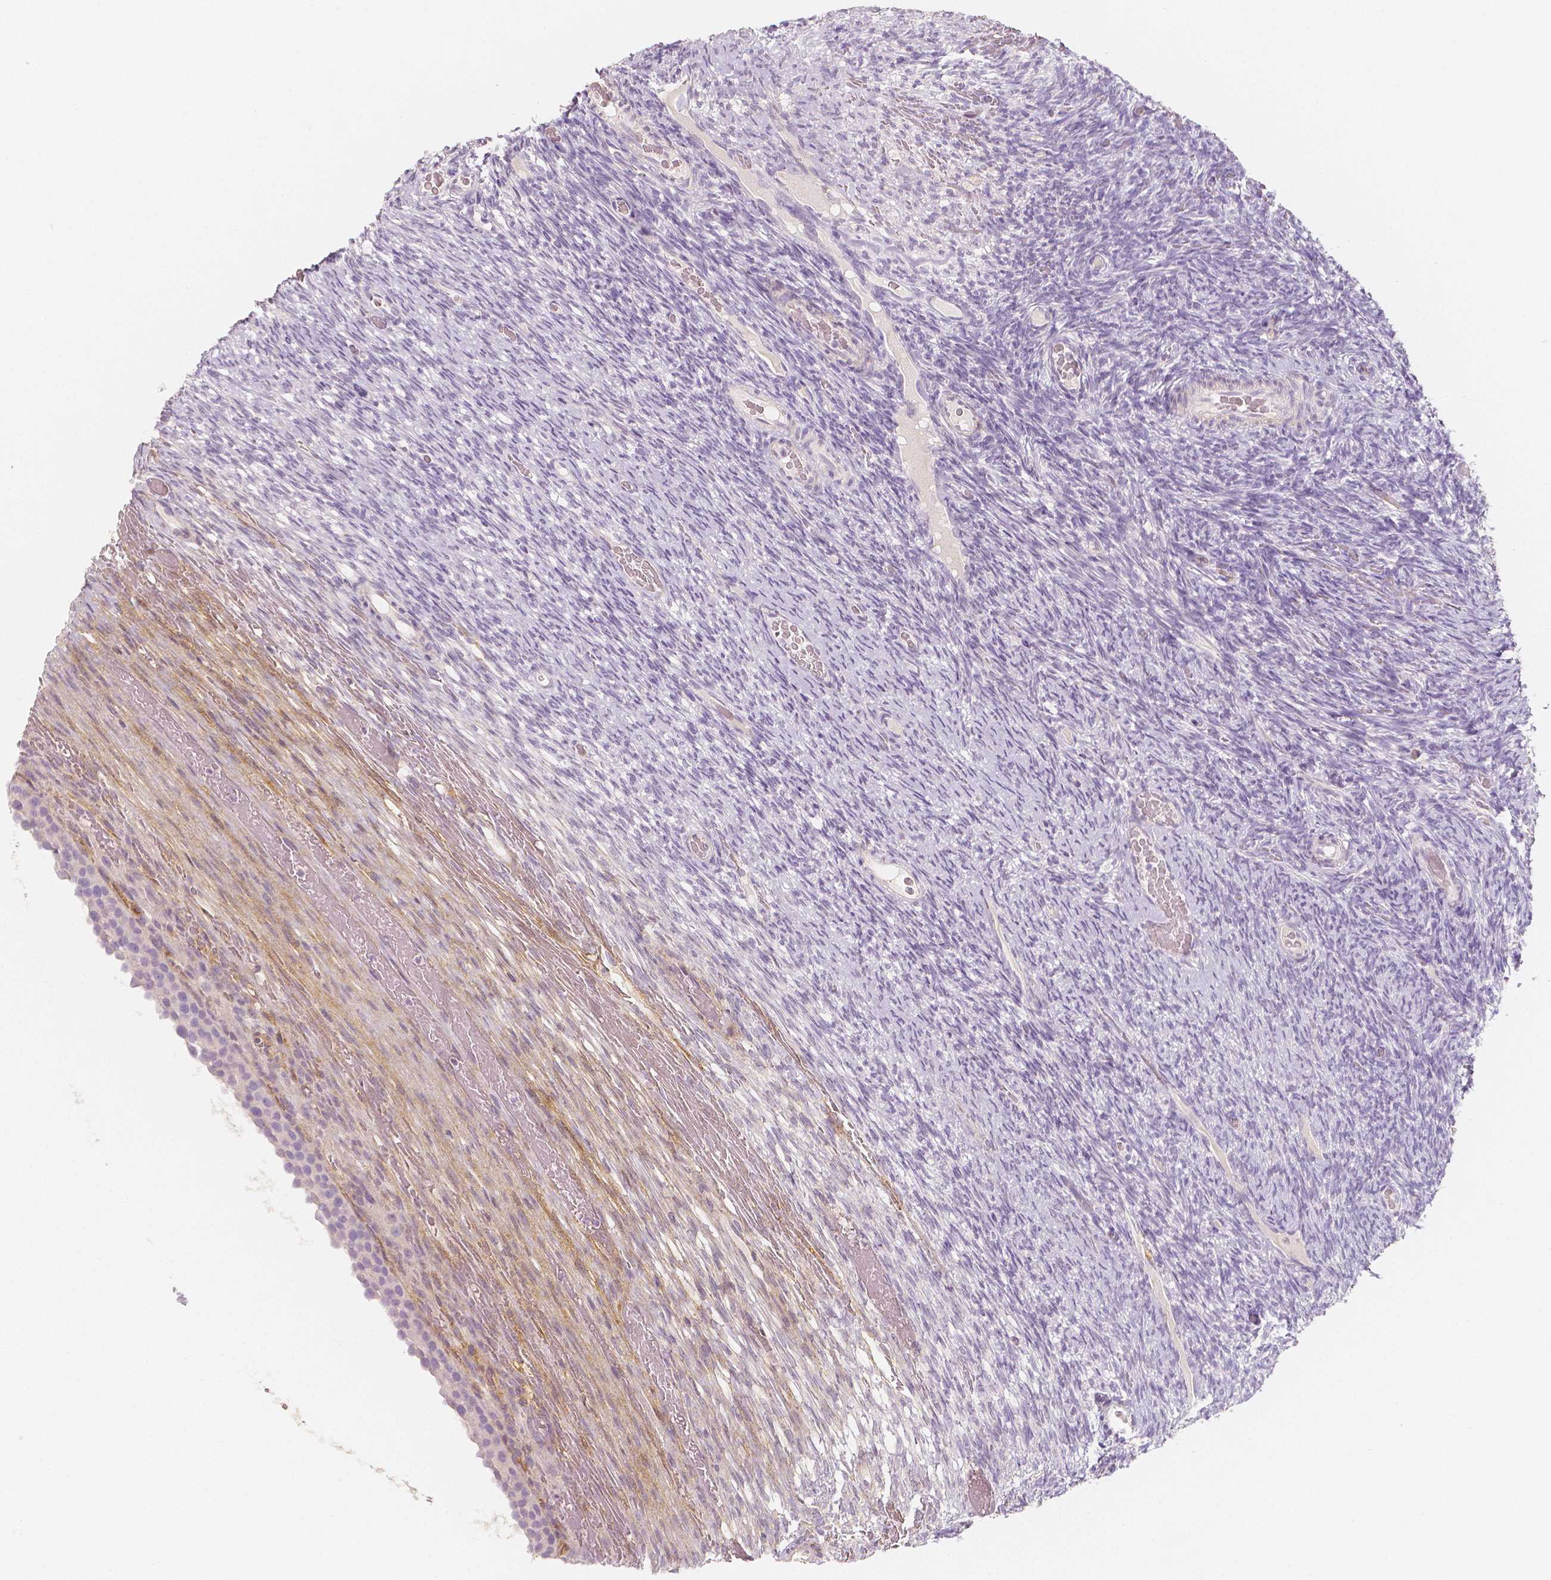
{"staining": {"intensity": "weak", "quantity": "<25%", "location": "cytoplasmic/membranous"}, "tissue": "ovary", "cell_type": "Ovarian stroma cells", "image_type": "normal", "snomed": [{"axis": "morphology", "description": "Normal tissue, NOS"}, {"axis": "topography", "description": "Ovary"}], "caption": "This is an immunohistochemistry image of normal ovary. There is no expression in ovarian stroma cells.", "gene": "THY1", "patient": {"sex": "female", "age": 34}}